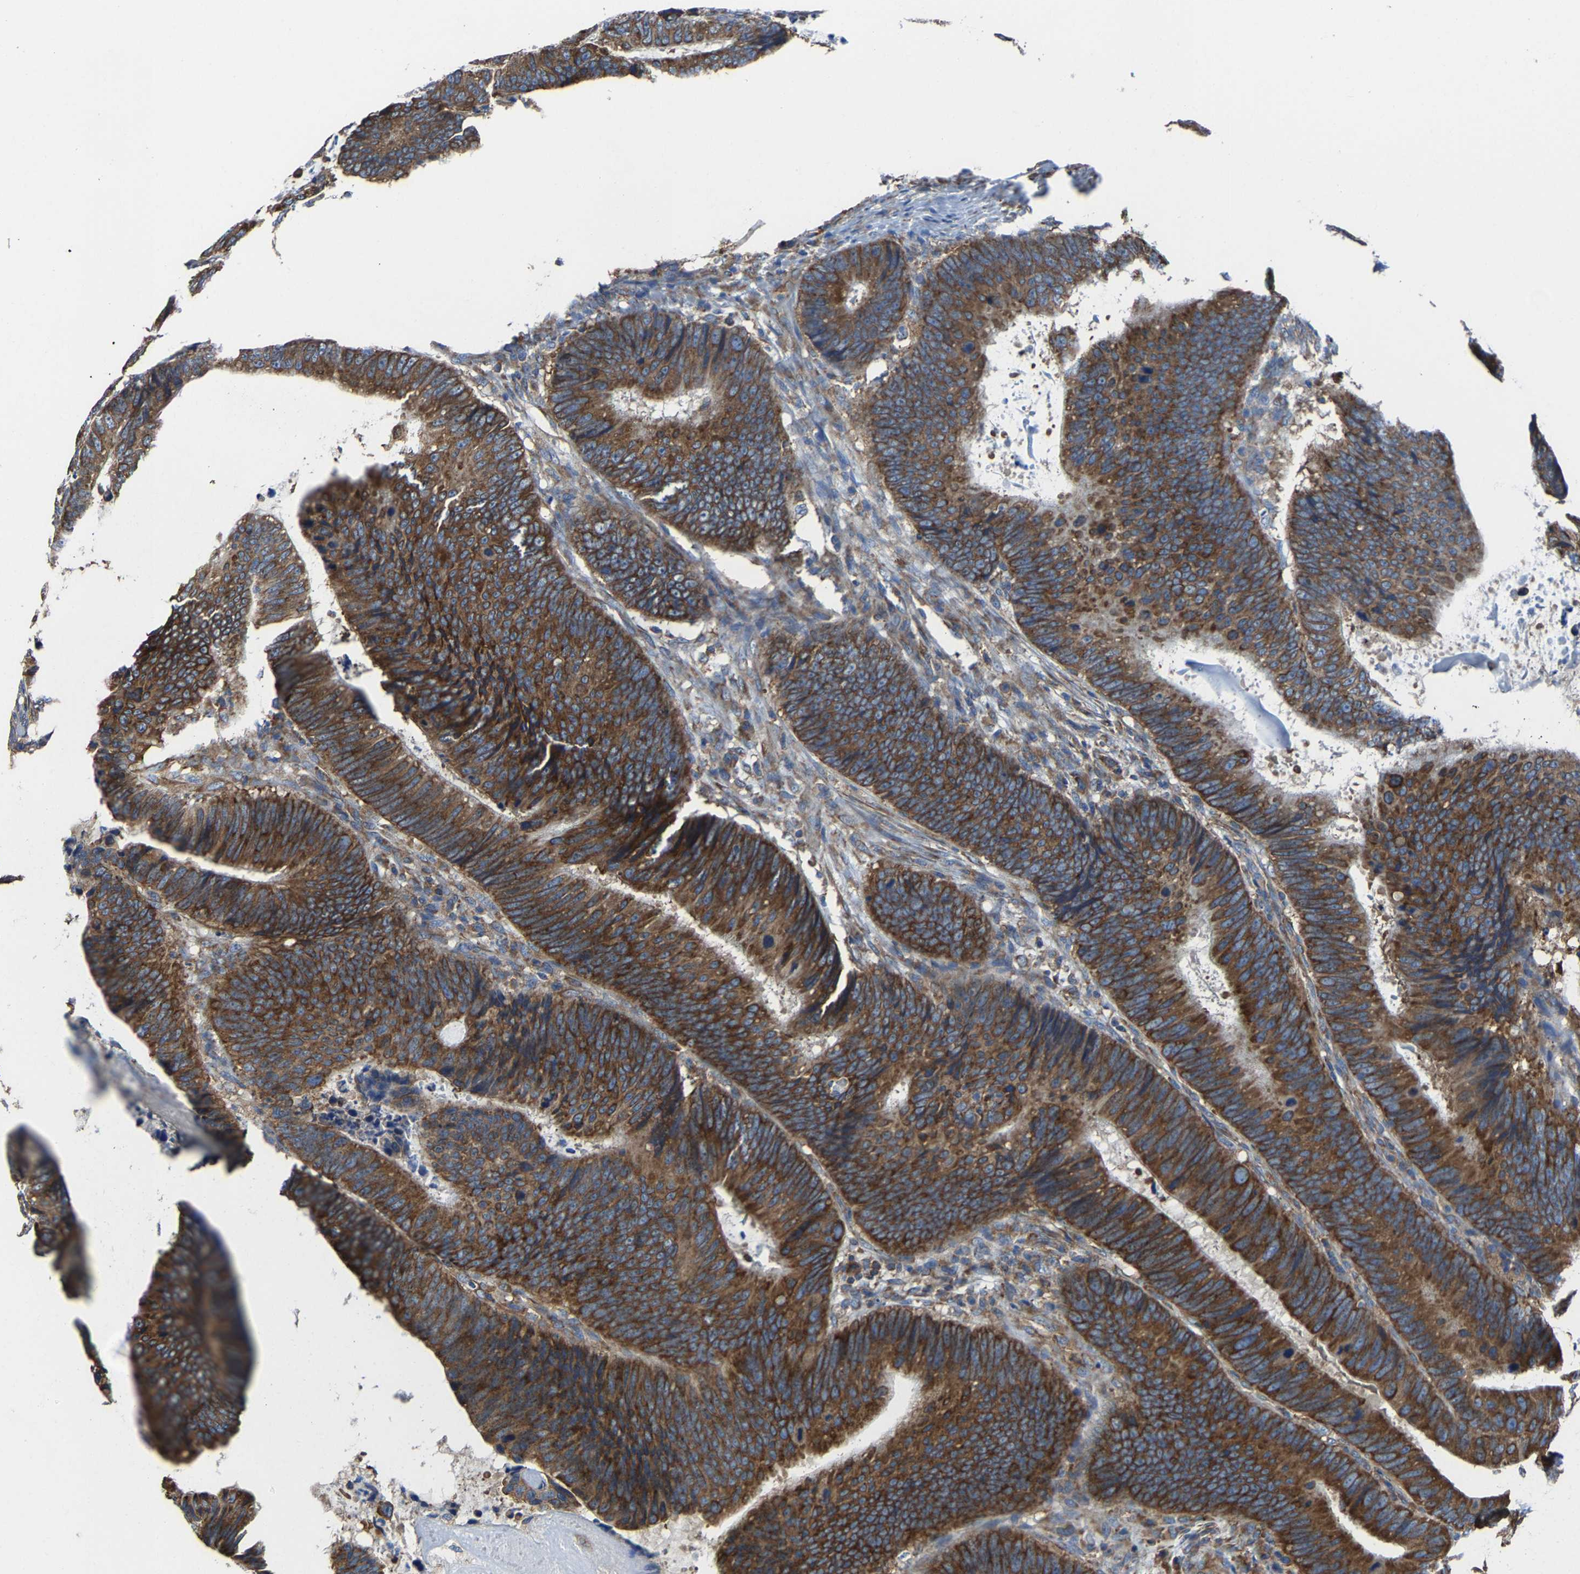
{"staining": {"intensity": "strong", "quantity": ">75%", "location": "cytoplasmic/membranous"}, "tissue": "colorectal cancer", "cell_type": "Tumor cells", "image_type": "cancer", "snomed": [{"axis": "morphology", "description": "Adenocarcinoma, NOS"}, {"axis": "topography", "description": "Colon"}], "caption": "Brown immunohistochemical staining in adenocarcinoma (colorectal) demonstrates strong cytoplasmic/membranous expression in approximately >75% of tumor cells.", "gene": "G3BP2", "patient": {"sex": "male", "age": 56}}